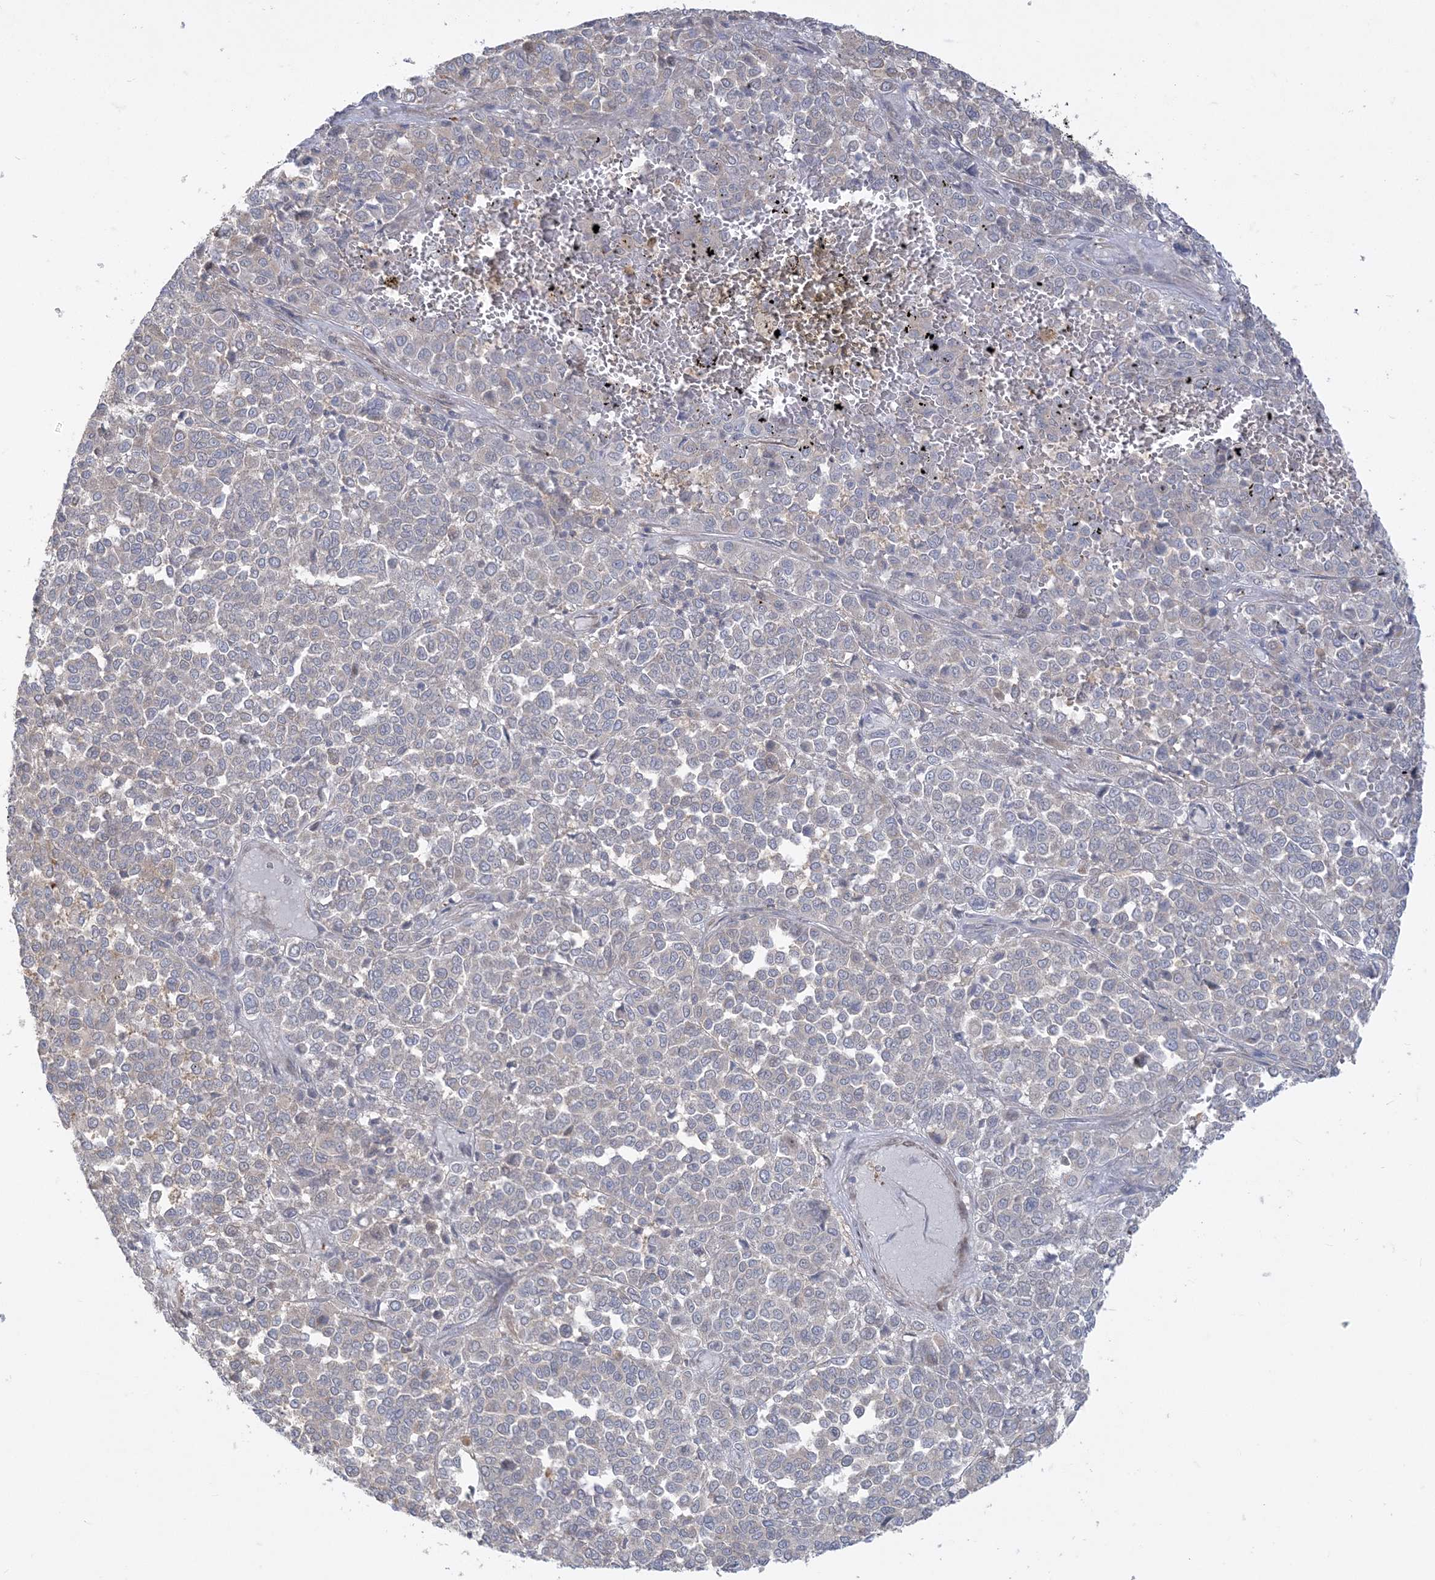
{"staining": {"intensity": "negative", "quantity": "none", "location": "none"}, "tissue": "melanoma", "cell_type": "Tumor cells", "image_type": "cancer", "snomed": [{"axis": "morphology", "description": "Malignant melanoma, Metastatic site"}, {"axis": "topography", "description": "Pancreas"}], "caption": "This is an IHC photomicrograph of malignant melanoma (metastatic site). There is no staining in tumor cells.", "gene": "ZC3H6", "patient": {"sex": "female", "age": 30}}